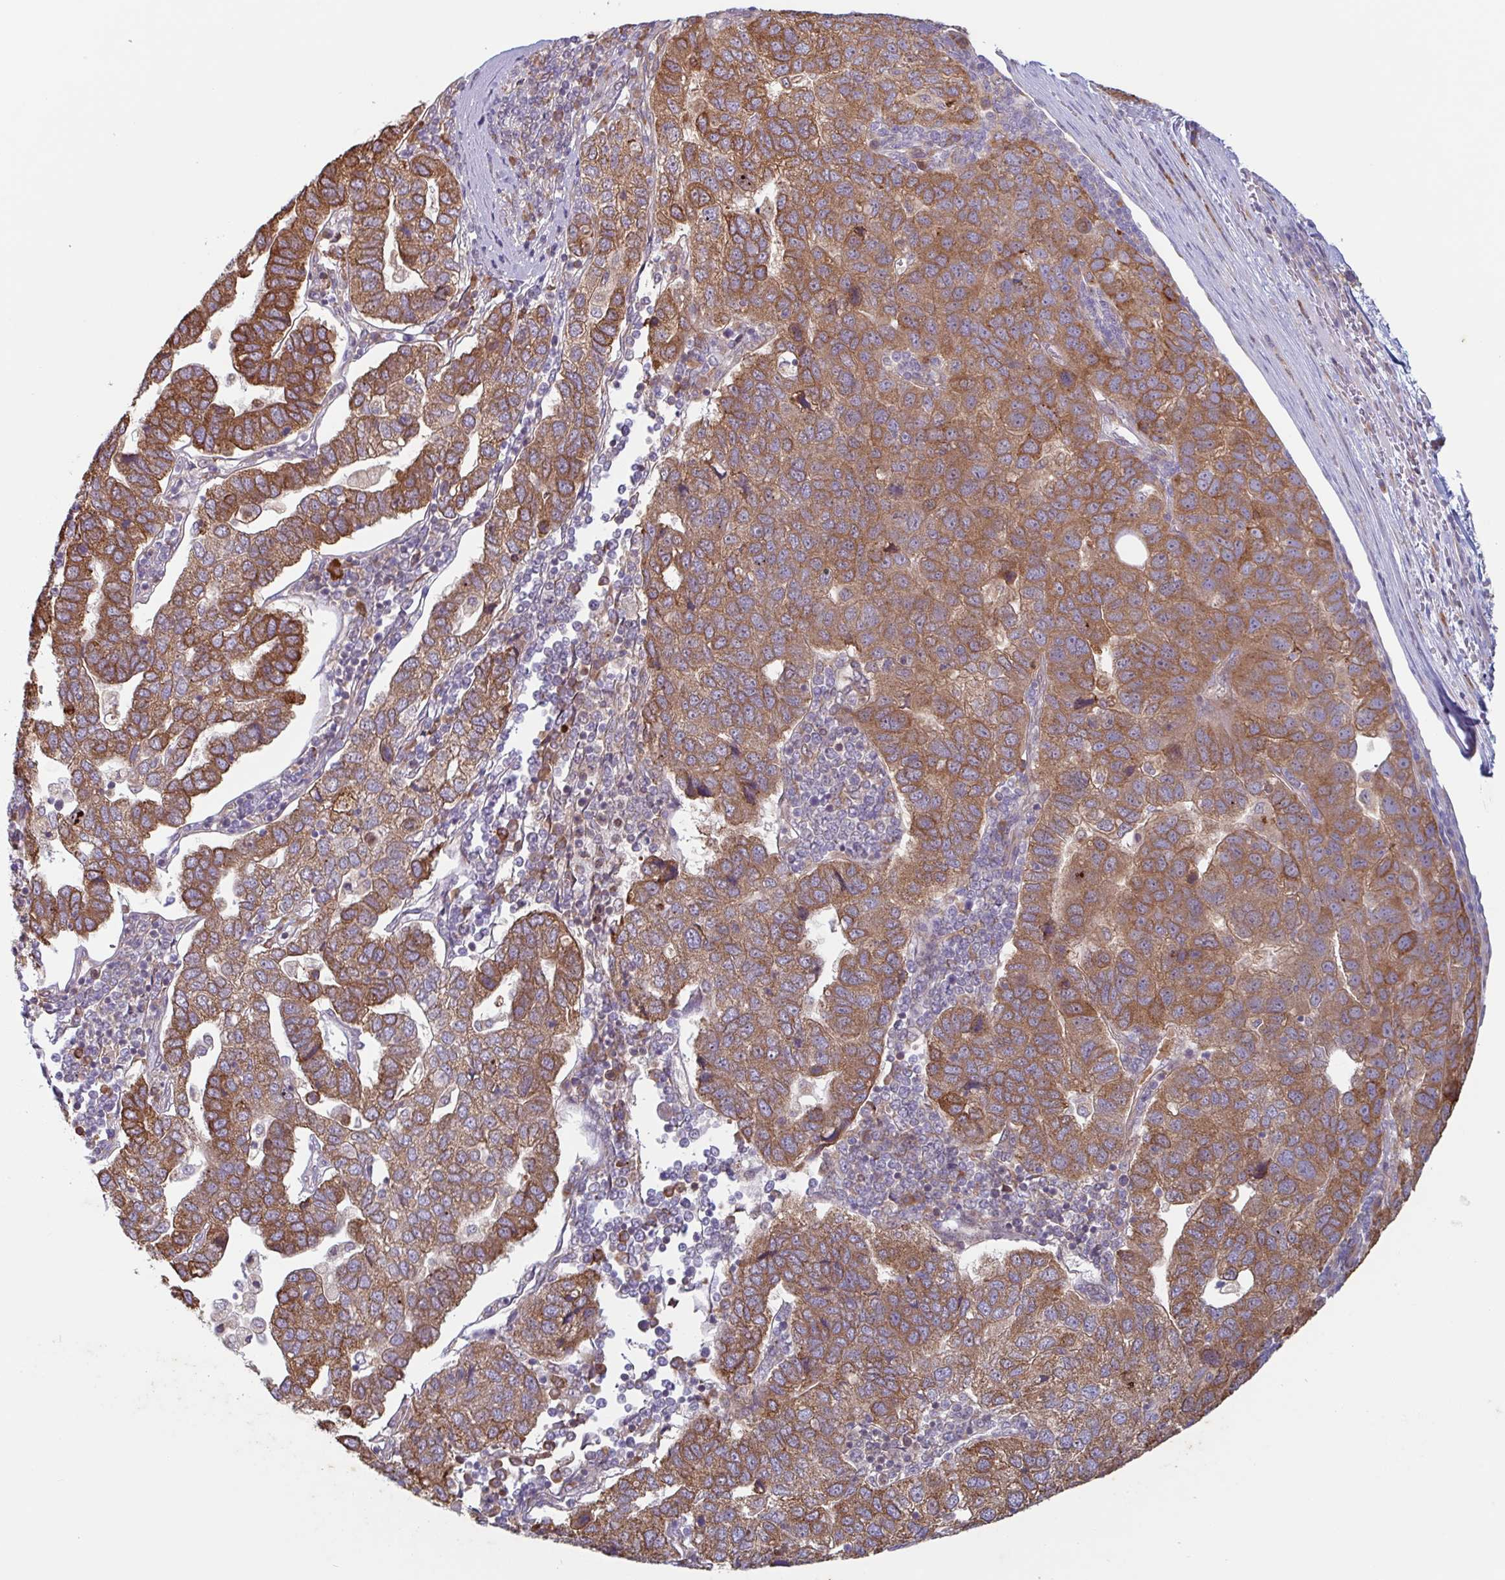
{"staining": {"intensity": "strong", "quantity": "25%-75%", "location": "cytoplasmic/membranous"}, "tissue": "pancreatic cancer", "cell_type": "Tumor cells", "image_type": "cancer", "snomed": [{"axis": "morphology", "description": "Adenocarcinoma, NOS"}, {"axis": "topography", "description": "Pancreas"}], "caption": "This is a micrograph of IHC staining of pancreatic cancer, which shows strong positivity in the cytoplasmic/membranous of tumor cells.", "gene": "RIT1", "patient": {"sex": "female", "age": 61}}